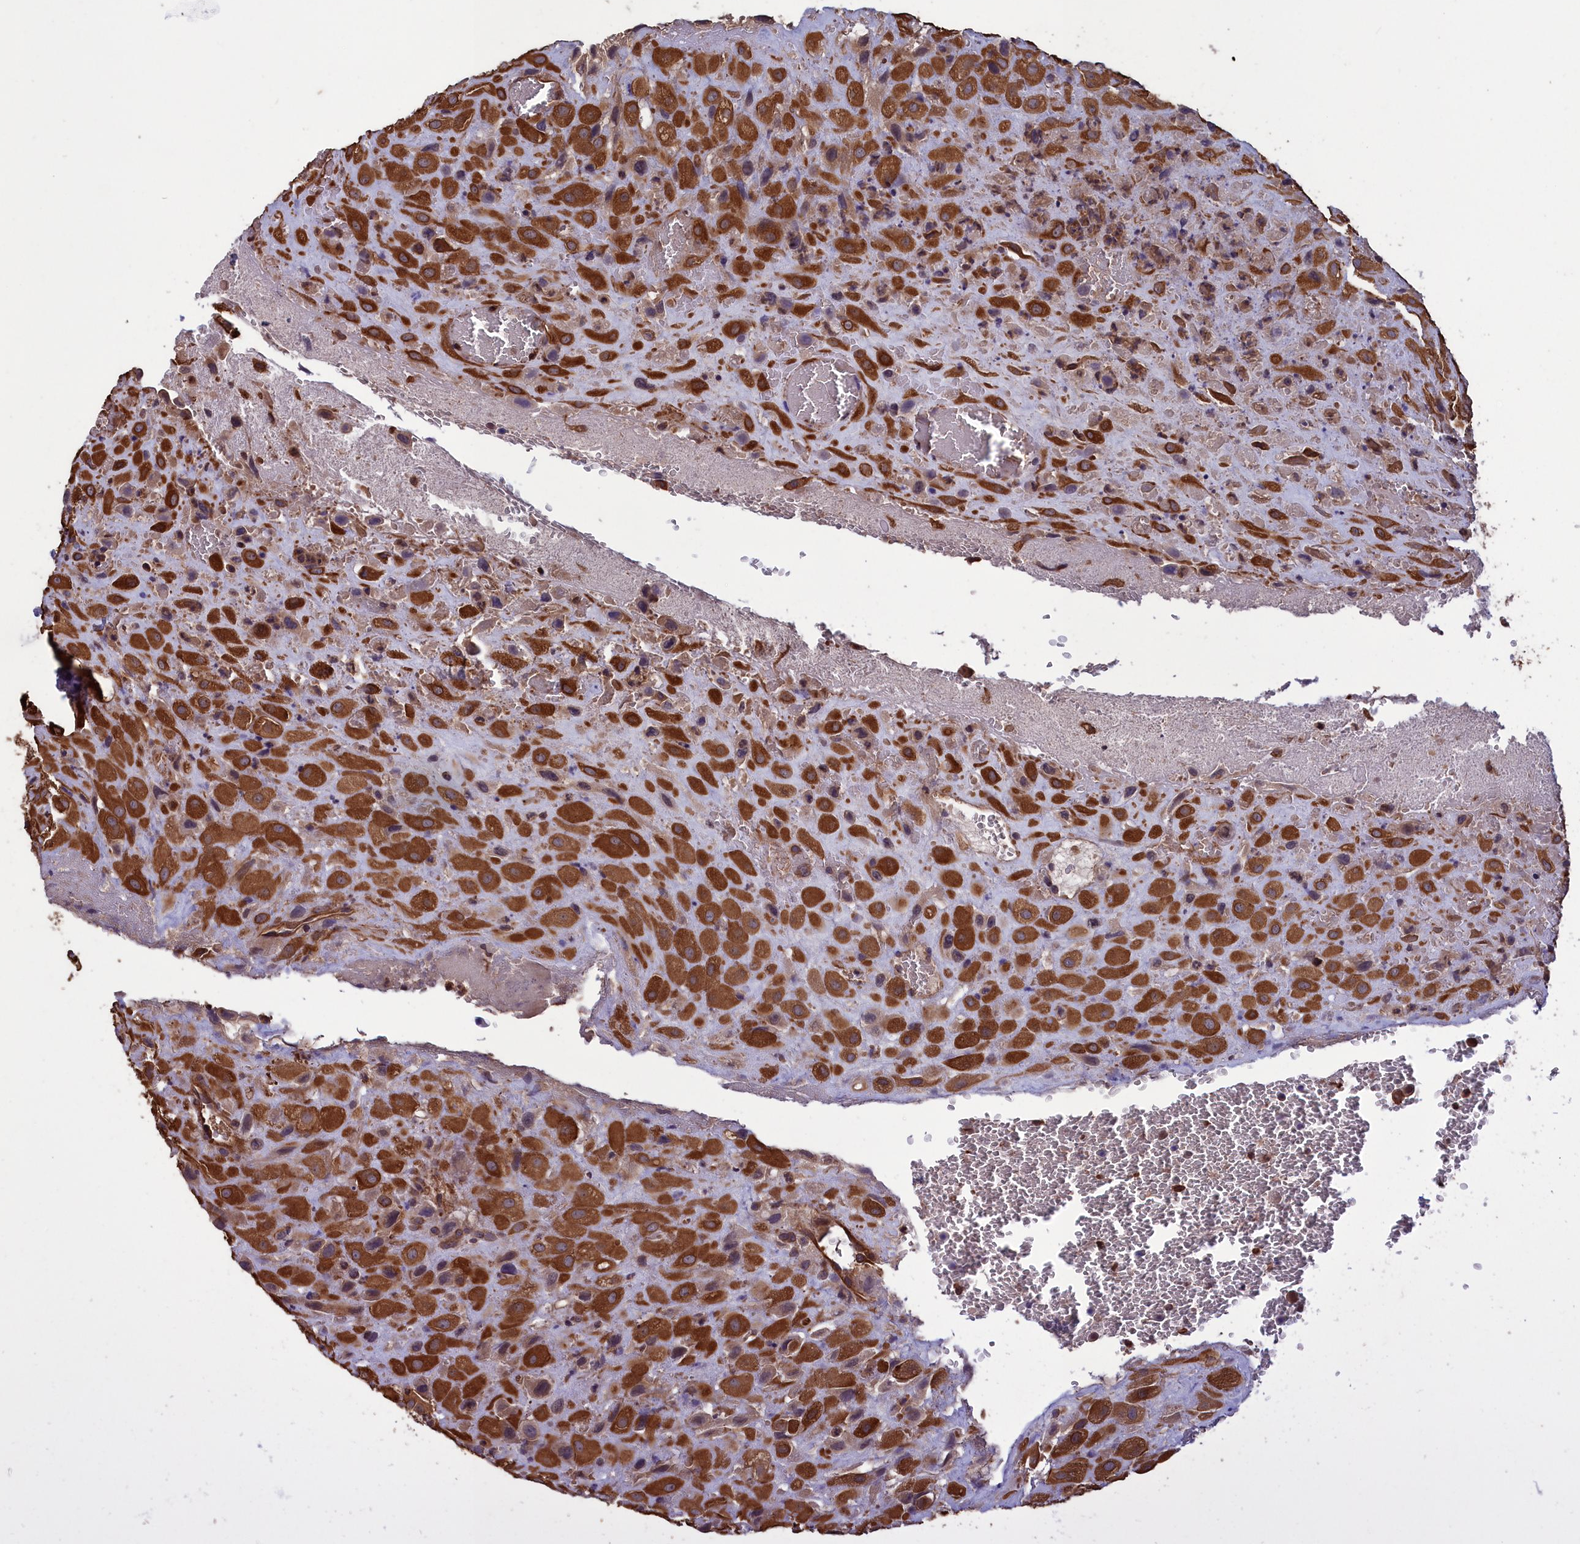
{"staining": {"intensity": "strong", "quantity": ">75%", "location": "cytoplasmic/membranous"}, "tissue": "placenta", "cell_type": "Decidual cells", "image_type": "normal", "snomed": [{"axis": "morphology", "description": "Normal tissue, NOS"}, {"axis": "topography", "description": "Placenta"}], "caption": "The histopathology image displays a brown stain indicating the presence of a protein in the cytoplasmic/membranous of decidual cells in placenta.", "gene": "DAPK3", "patient": {"sex": "female", "age": 35}}